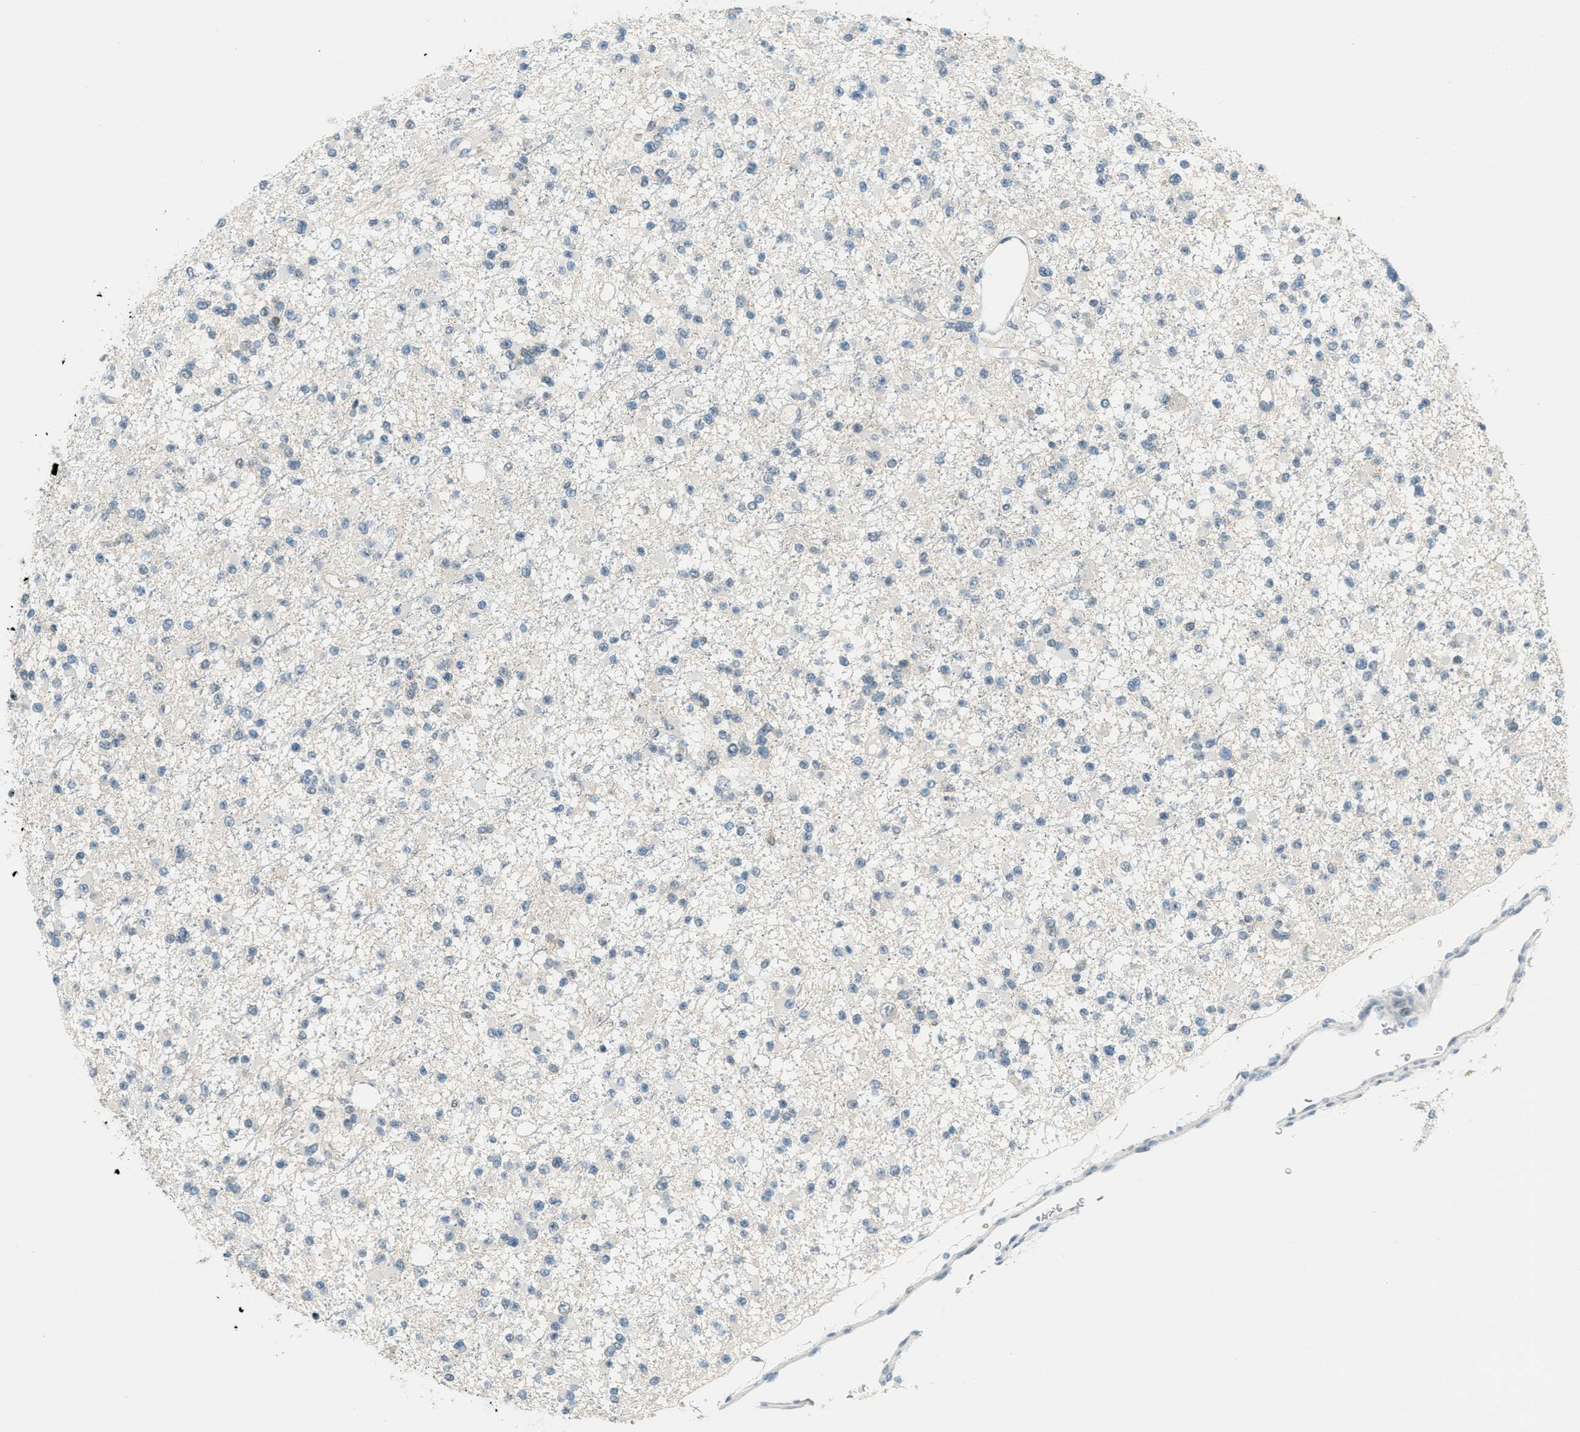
{"staining": {"intensity": "negative", "quantity": "none", "location": "none"}, "tissue": "glioma", "cell_type": "Tumor cells", "image_type": "cancer", "snomed": [{"axis": "morphology", "description": "Glioma, malignant, Low grade"}, {"axis": "topography", "description": "Brain"}], "caption": "This photomicrograph is of glioma stained with immunohistochemistry to label a protein in brown with the nuclei are counter-stained blue. There is no staining in tumor cells.", "gene": "TCF3", "patient": {"sex": "female", "age": 22}}